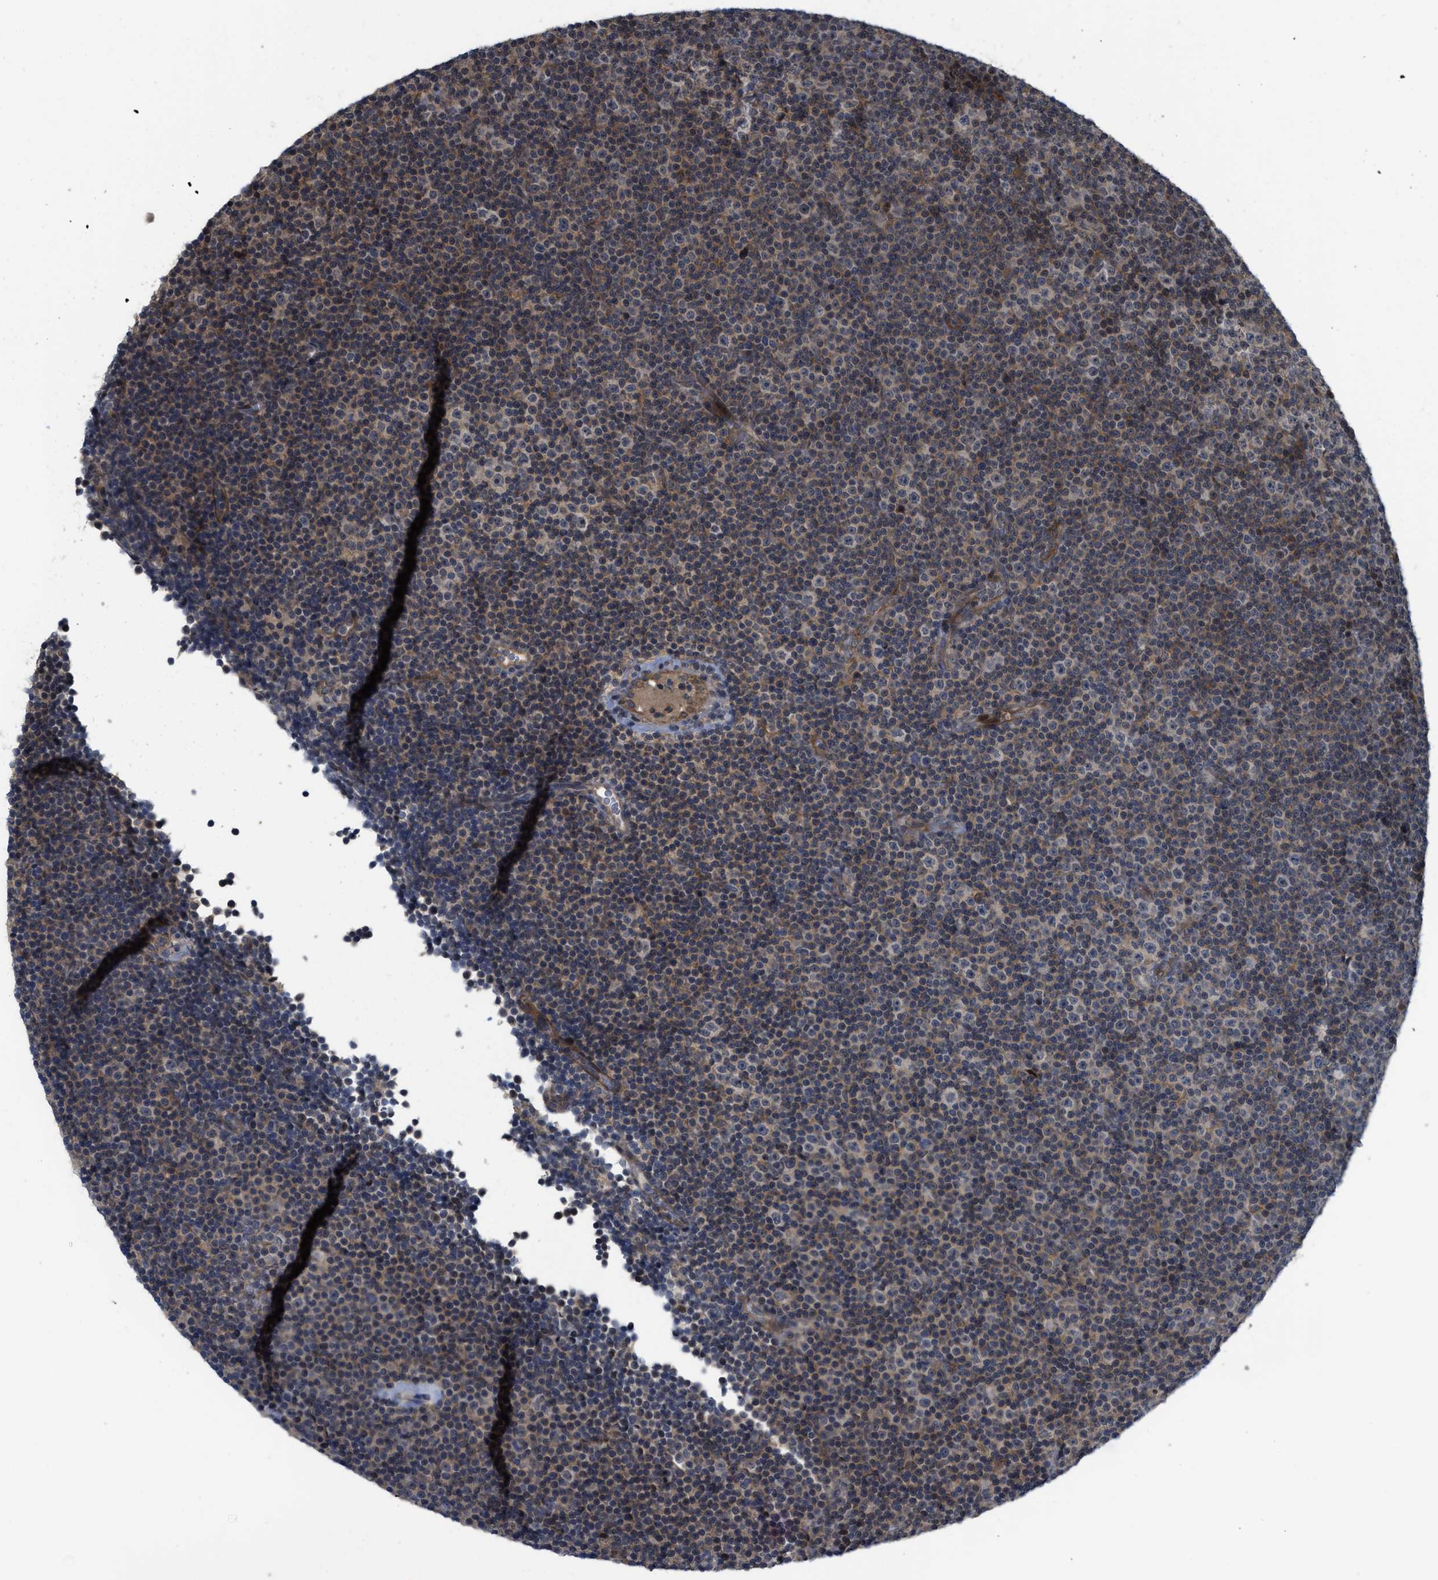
{"staining": {"intensity": "weak", "quantity": "<25%", "location": "cytoplasmic/membranous"}, "tissue": "lymphoma", "cell_type": "Tumor cells", "image_type": "cancer", "snomed": [{"axis": "morphology", "description": "Malignant lymphoma, non-Hodgkin's type, Low grade"}, {"axis": "topography", "description": "Lymph node"}], "caption": "The IHC photomicrograph has no significant expression in tumor cells of low-grade malignant lymphoma, non-Hodgkin's type tissue. The staining was performed using DAB (3,3'-diaminobenzidine) to visualize the protein expression in brown, while the nuclei were stained in blue with hematoxylin (Magnification: 20x).", "gene": "DNAJC28", "patient": {"sex": "female", "age": 67}}